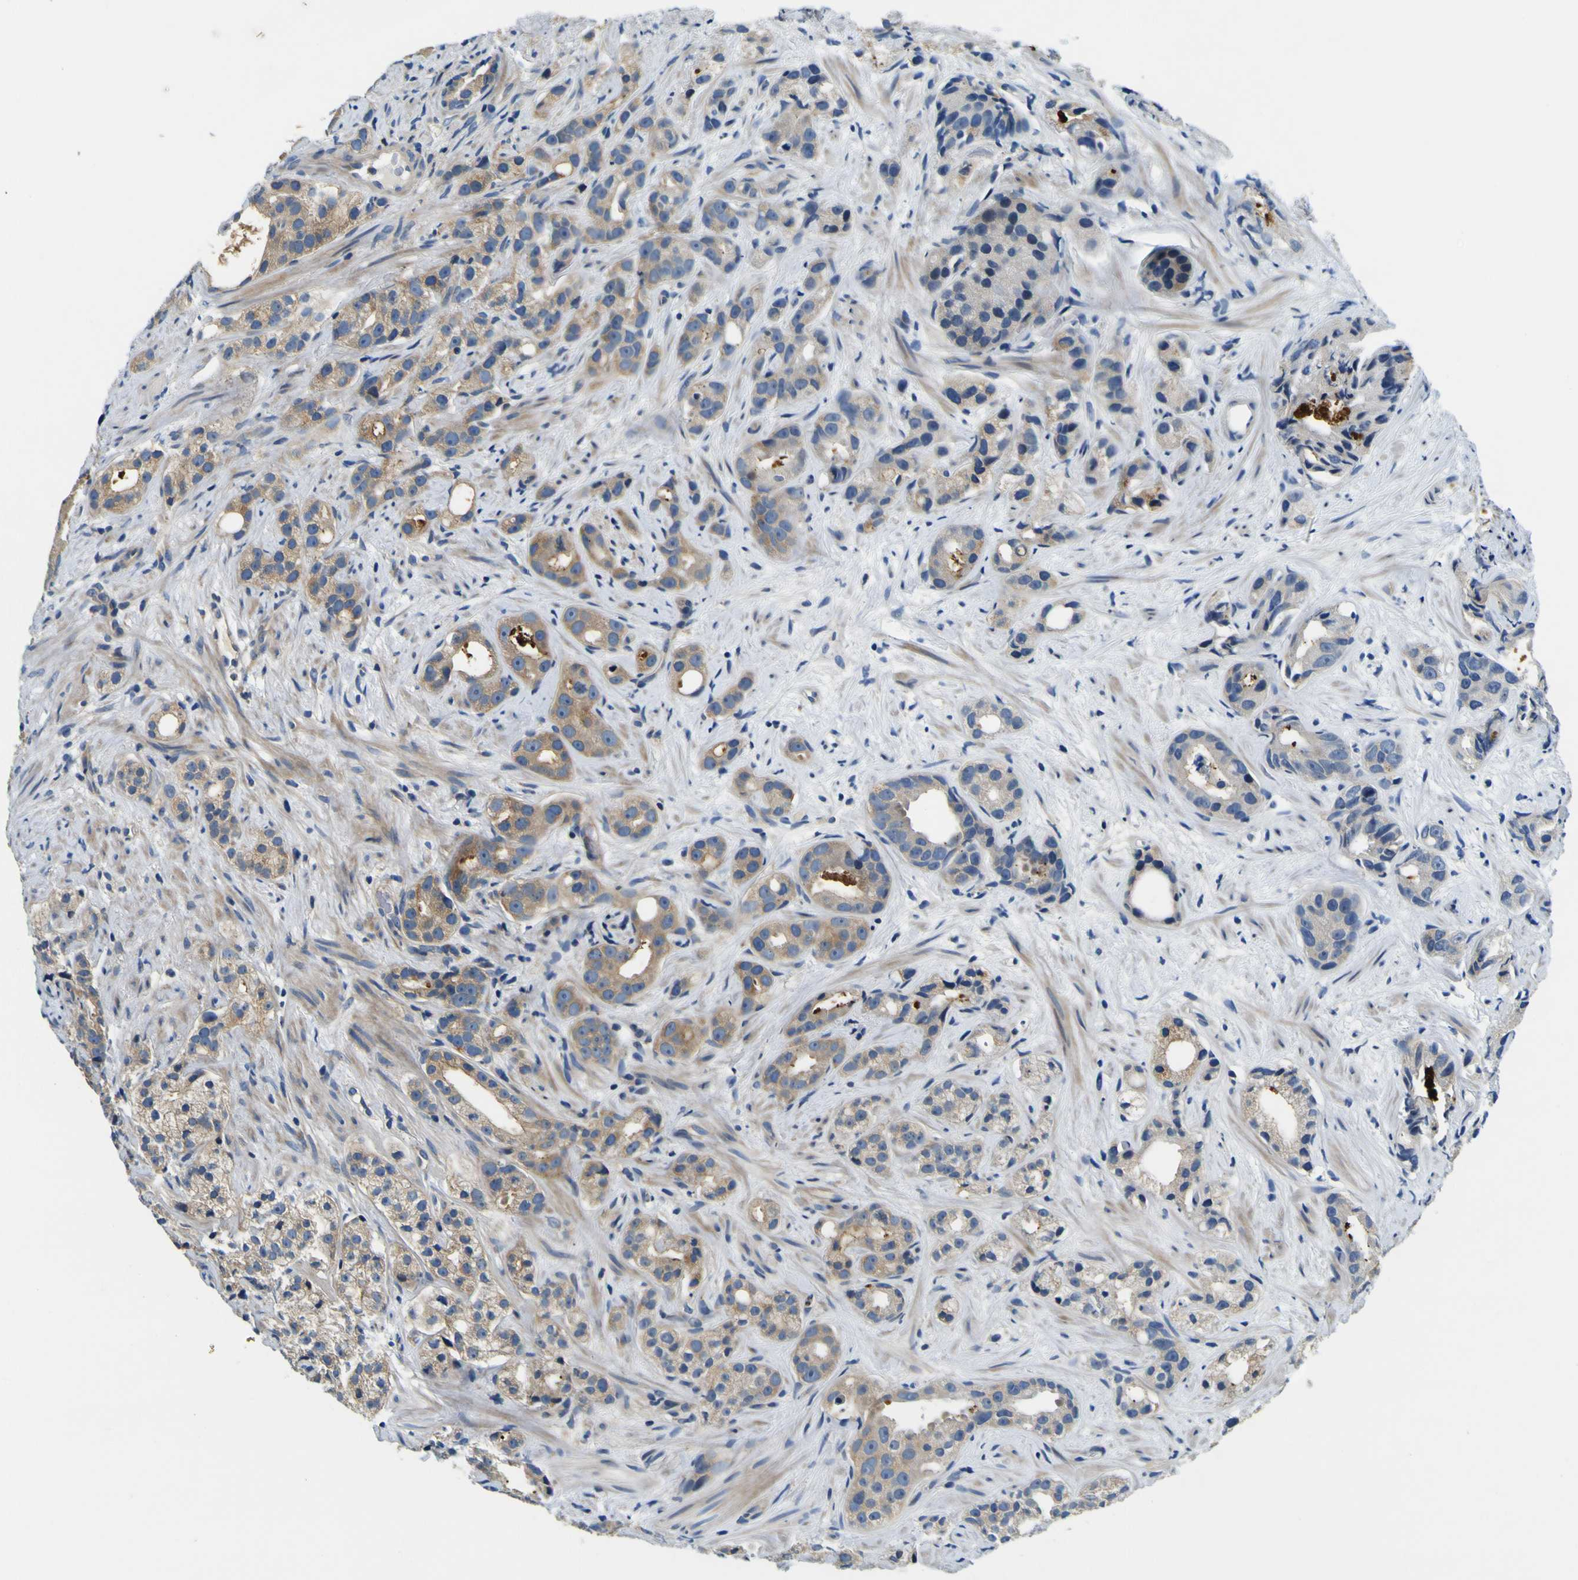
{"staining": {"intensity": "moderate", "quantity": "25%-75%", "location": "cytoplasmic/membranous"}, "tissue": "prostate cancer", "cell_type": "Tumor cells", "image_type": "cancer", "snomed": [{"axis": "morphology", "description": "Adenocarcinoma, Low grade"}, {"axis": "topography", "description": "Prostate"}], "caption": "Immunohistochemical staining of human prostate cancer shows medium levels of moderate cytoplasmic/membranous positivity in approximately 25%-75% of tumor cells.", "gene": "CLSTN1", "patient": {"sex": "male", "age": 89}}